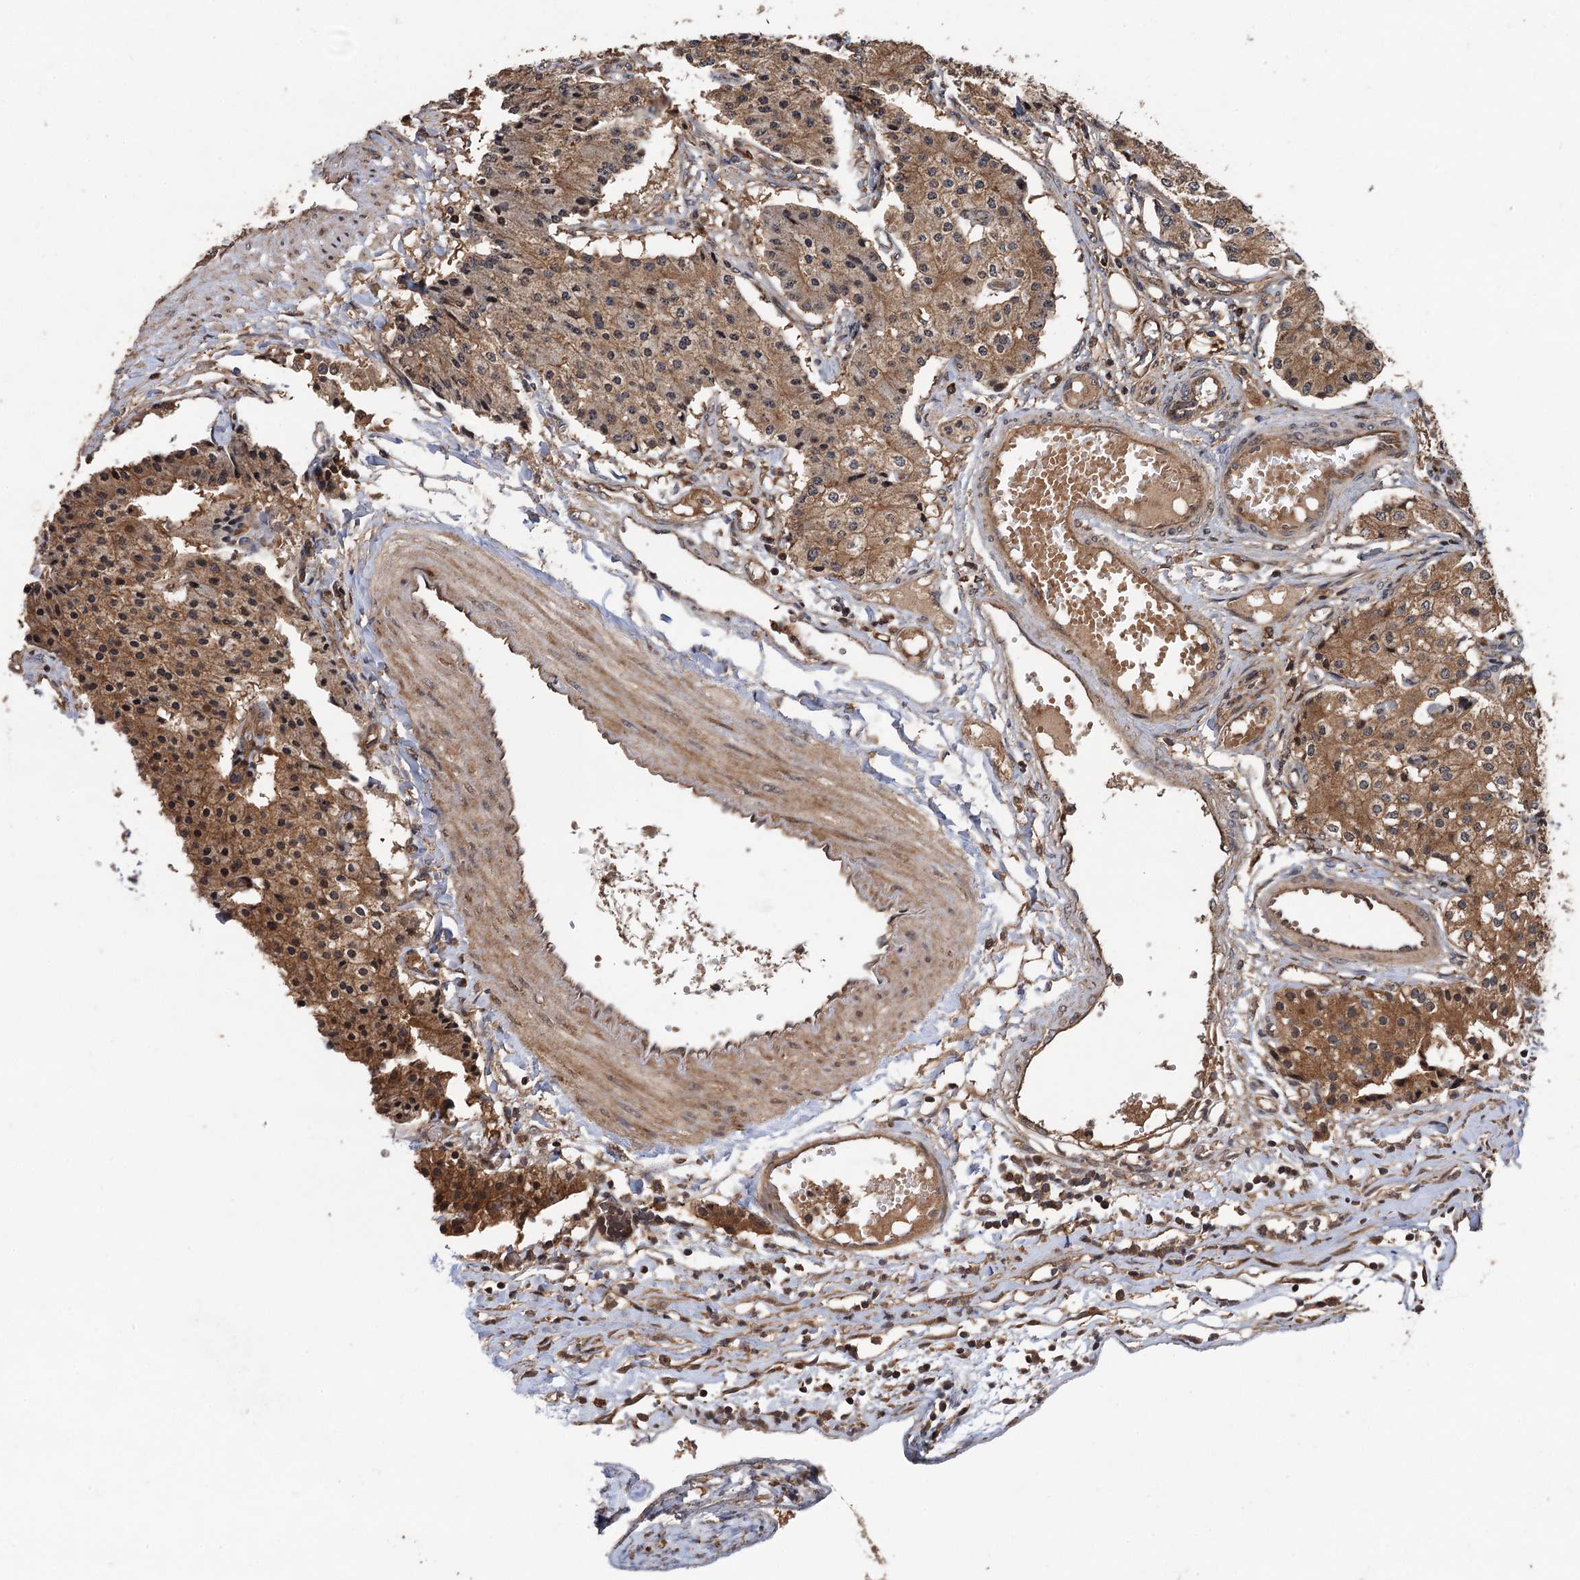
{"staining": {"intensity": "moderate", "quantity": ">75%", "location": "cytoplasmic/membranous"}, "tissue": "carcinoid", "cell_type": "Tumor cells", "image_type": "cancer", "snomed": [{"axis": "morphology", "description": "Carcinoid, malignant, NOS"}, {"axis": "topography", "description": "Colon"}], "caption": "Carcinoid (malignant) stained for a protein (brown) shows moderate cytoplasmic/membranous positive expression in about >75% of tumor cells.", "gene": "TMEM39B", "patient": {"sex": "female", "age": 52}}